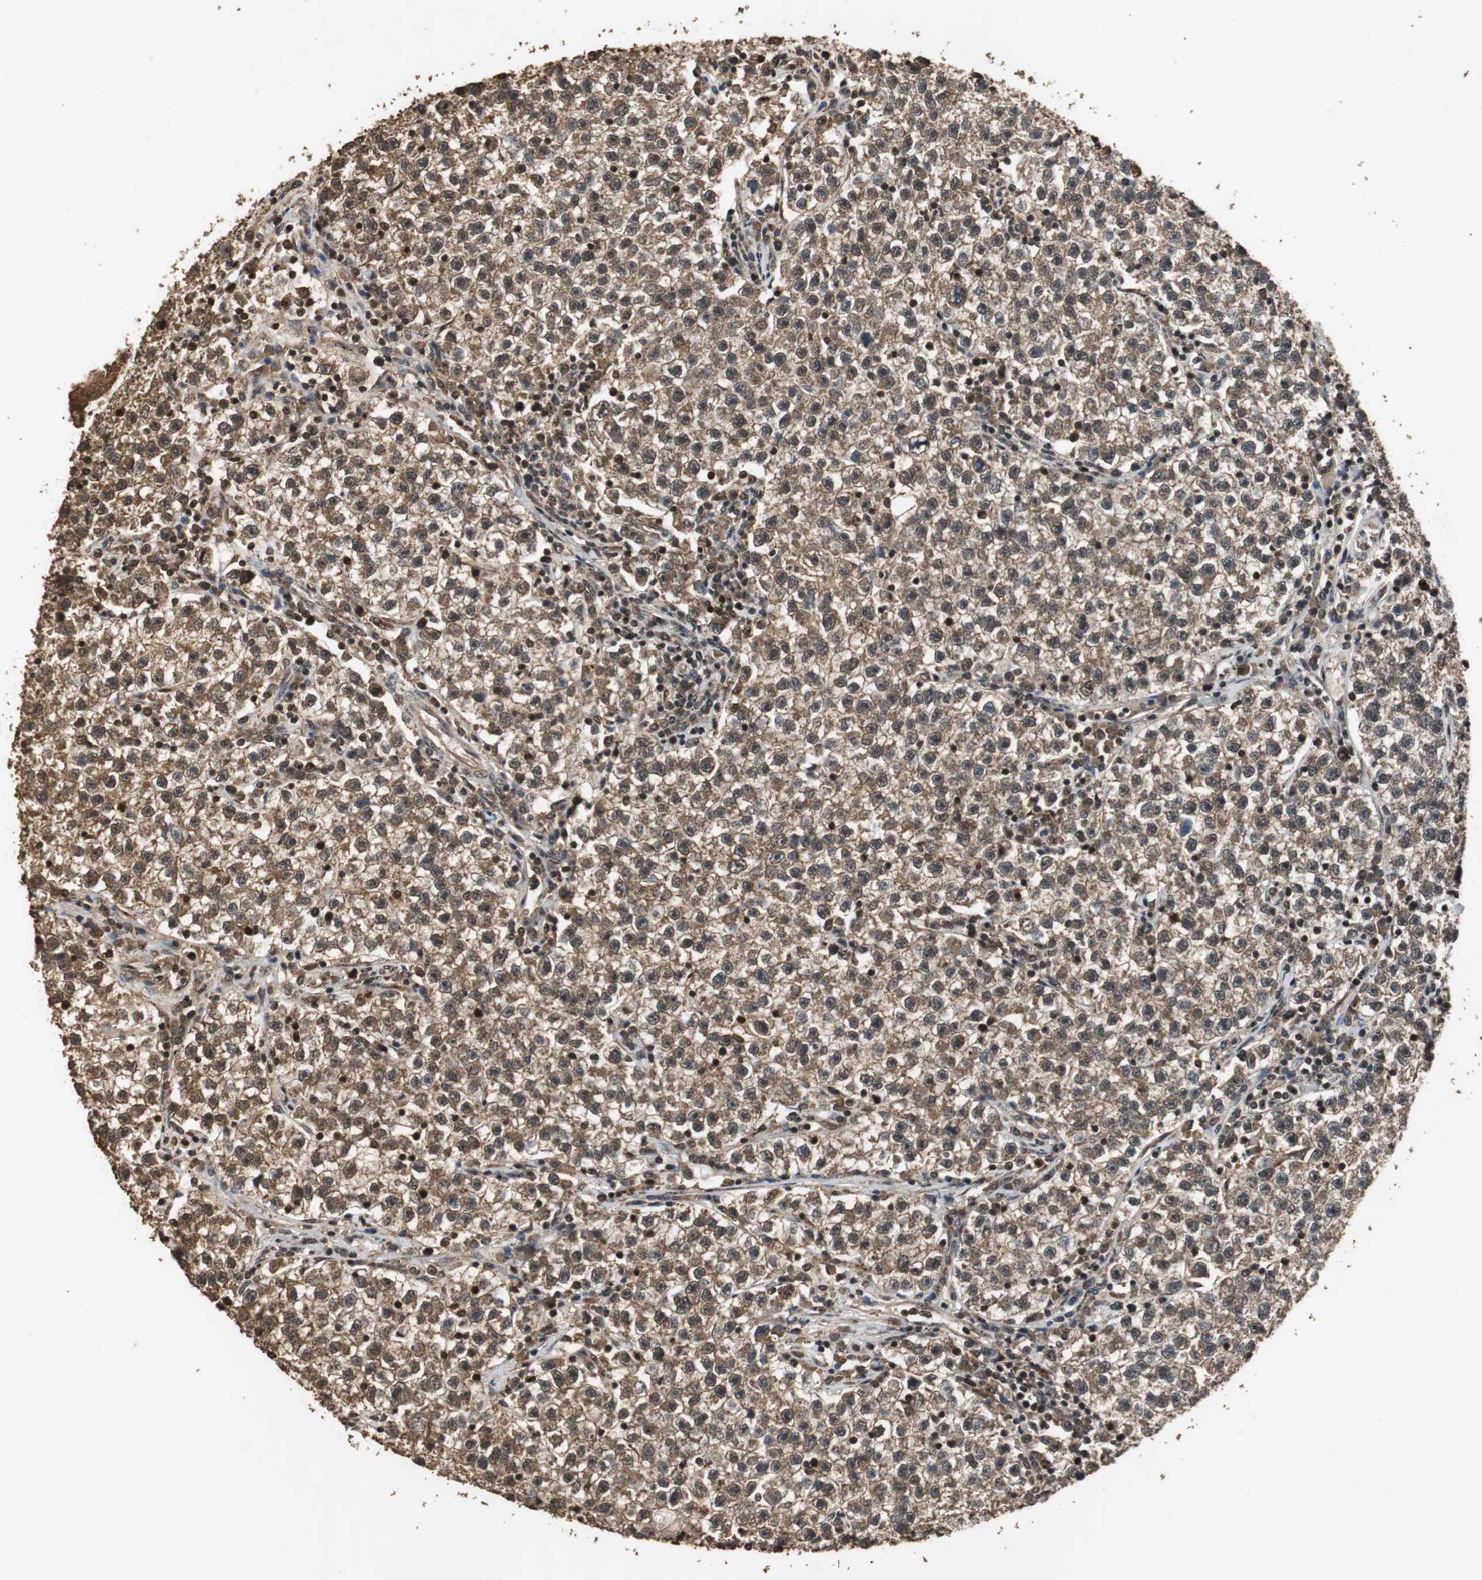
{"staining": {"intensity": "moderate", "quantity": ">75%", "location": "cytoplasmic/membranous,nuclear"}, "tissue": "testis cancer", "cell_type": "Tumor cells", "image_type": "cancer", "snomed": [{"axis": "morphology", "description": "Seminoma, NOS"}, {"axis": "topography", "description": "Testis"}], "caption": "Immunohistochemistry (IHC) histopathology image of testis cancer (seminoma) stained for a protein (brown), which demonstrates medium levels of moderate cytoplasmic/membranous and nuclear positivity in approximately >75% of tumor cells.", "gene": "ZNF18", "patient": {"sex": "male", "age": 22}}